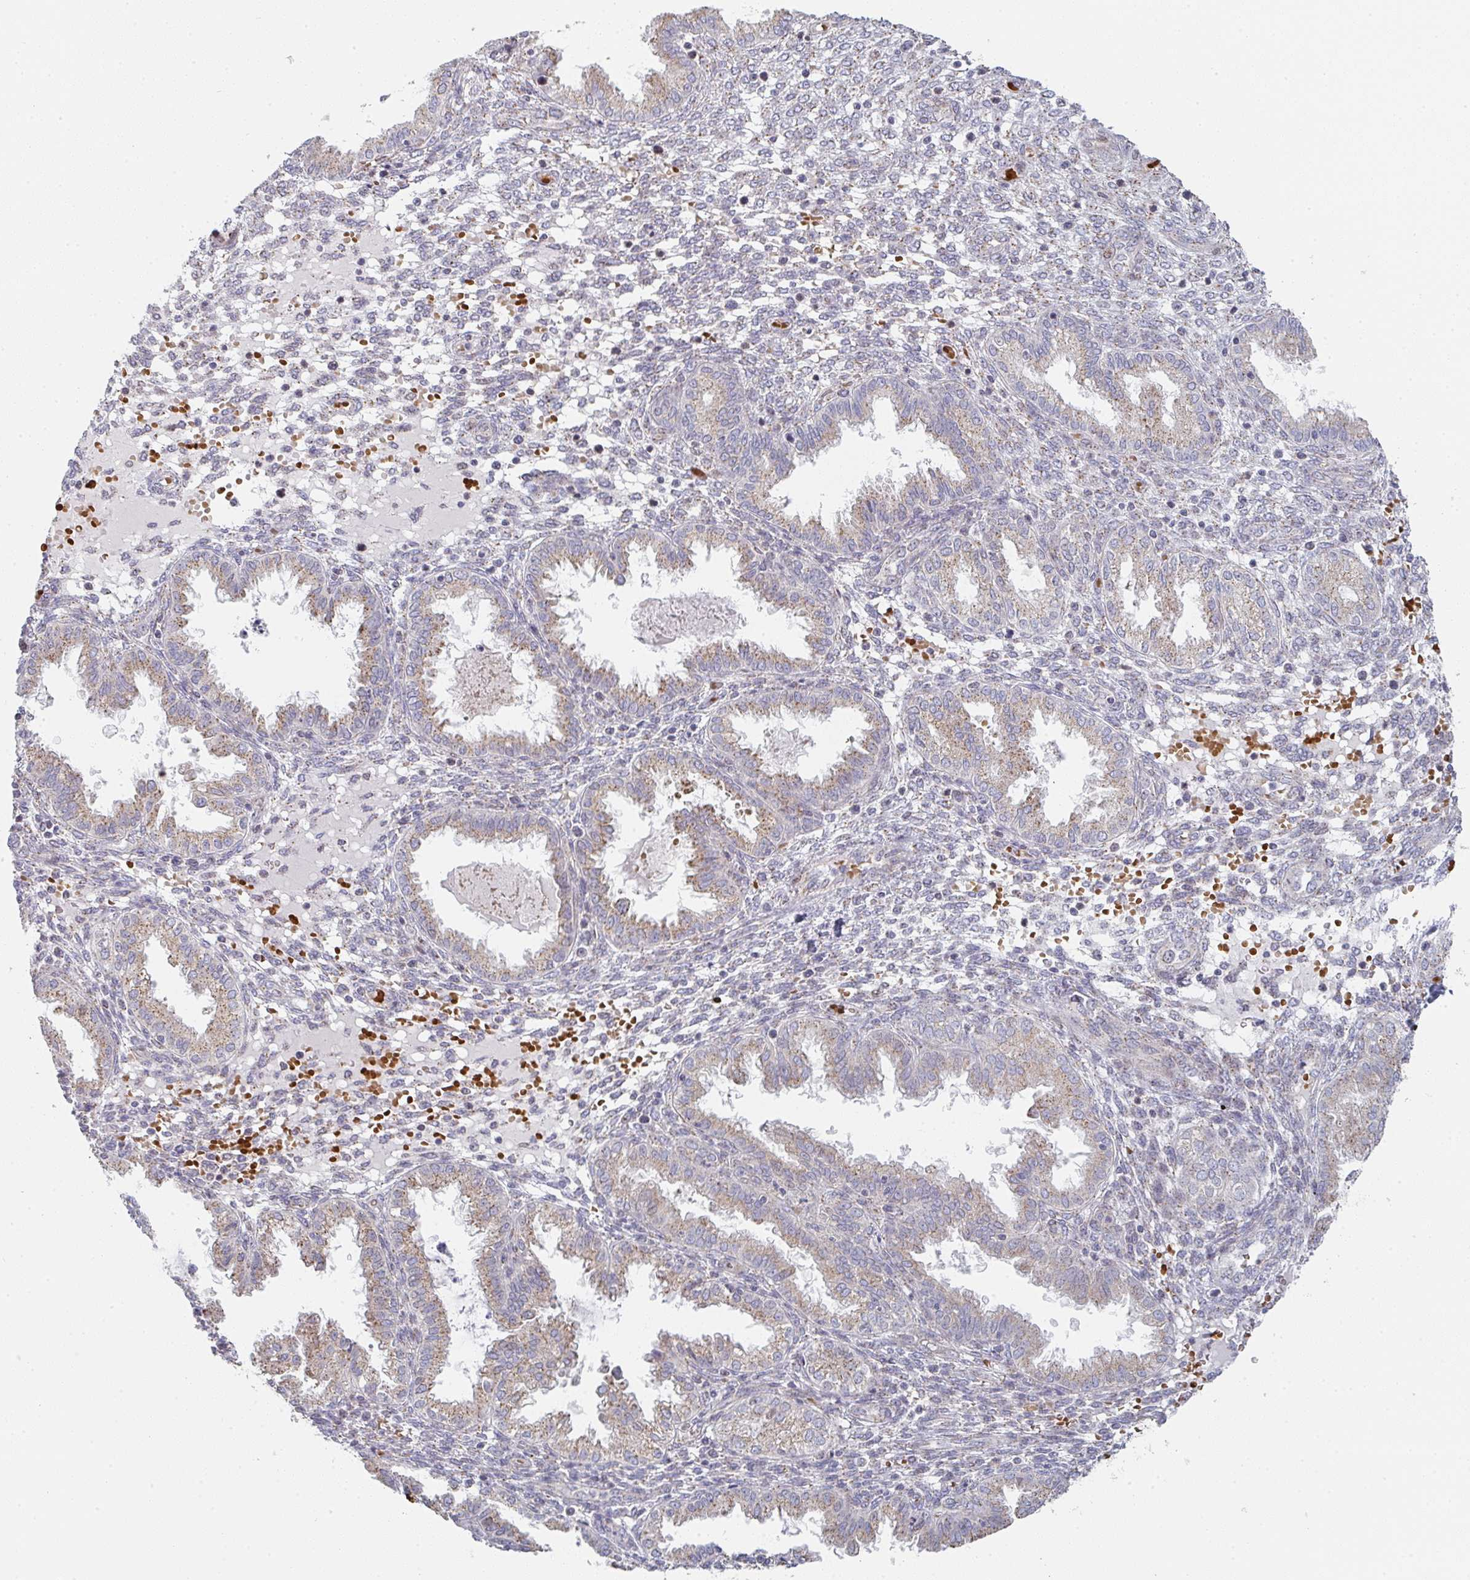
{"staining": {"intensity": "negative", "quantity": "none", "location": "none"}, "tissue": "endometrium", "cell_type": "Cells in endometrial stroma", "image_type": "normal", "snomed": [{"axis": "morphology", "description": "Normal tissue, NOS"}, {"axis": "topography", "description": "Endometrium"}], "caption": "Endometrium was stained to show a protein in brown. There is no significant staining in cells in endometrial stroma. Brightfield microscopy of immunohistochemistry (IHC) stained with DAB (brown) and hematoxylin (blue), captured at high magnification.", "gene": "ZNF526", "patient": {"sex": "female", "age": 33}}